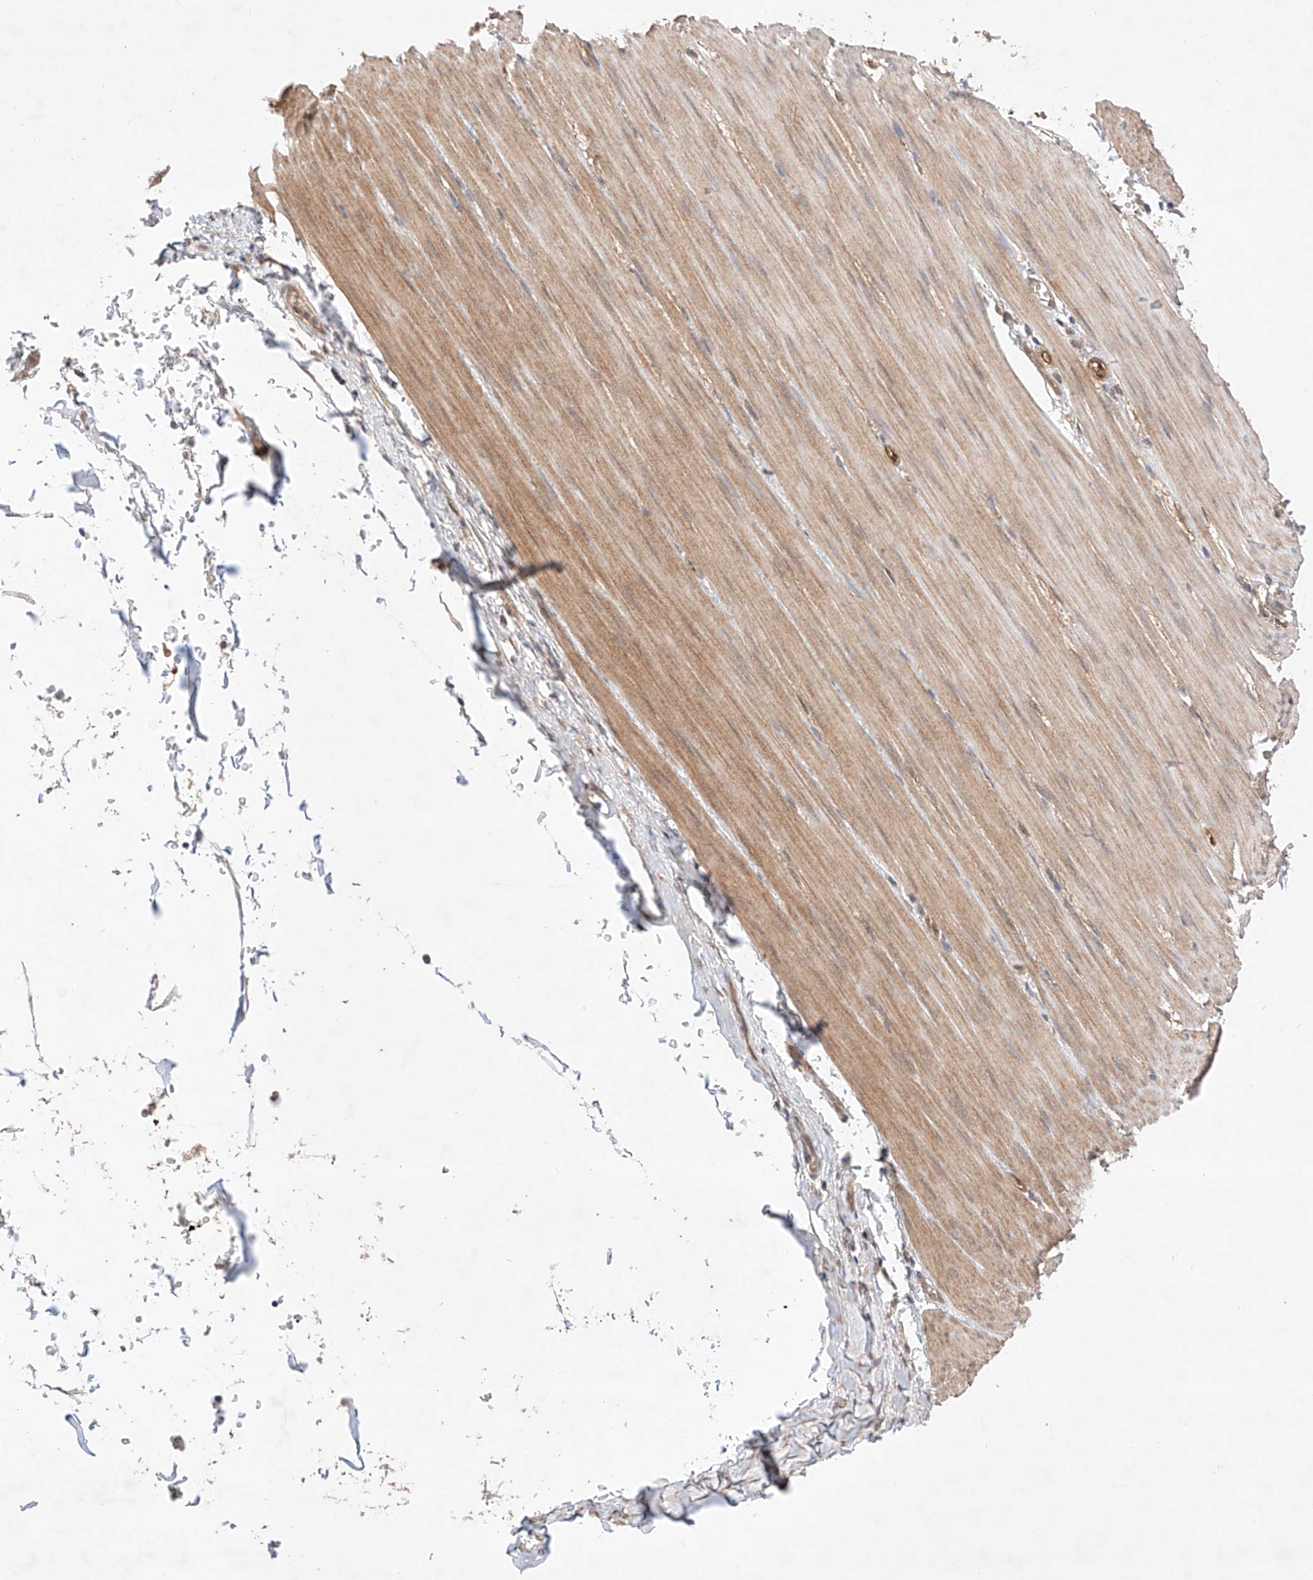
{"staining": {"intensity": "moderate", "quantity": "25%-75%", "location": "cytoplasmic/membranous"}, "tissue": "smooth muscle", "cell_type": "Smooth muscle cells", "image_type": "normal", "snomed": [{"axis": "morphology", "description": "Normal tissue, NOS"}, {"axis": "morphology", "description": "Adenocarcinoma, NOS"}, {"axis": "topography", "description": "Colon"}, {"axis": "topography", "description": "Peripheral nerve tissue"}], "caption": "This micrograph demonstrates immunohistochemistry (IHC) staining of normal human smooth muscle, with medium moderate cytoplasmic/membranous positivity in about 25%-75% of smooth muscle cells.", "gene": "ZNF124", "patient": {"sex": "male", "age": 14}}